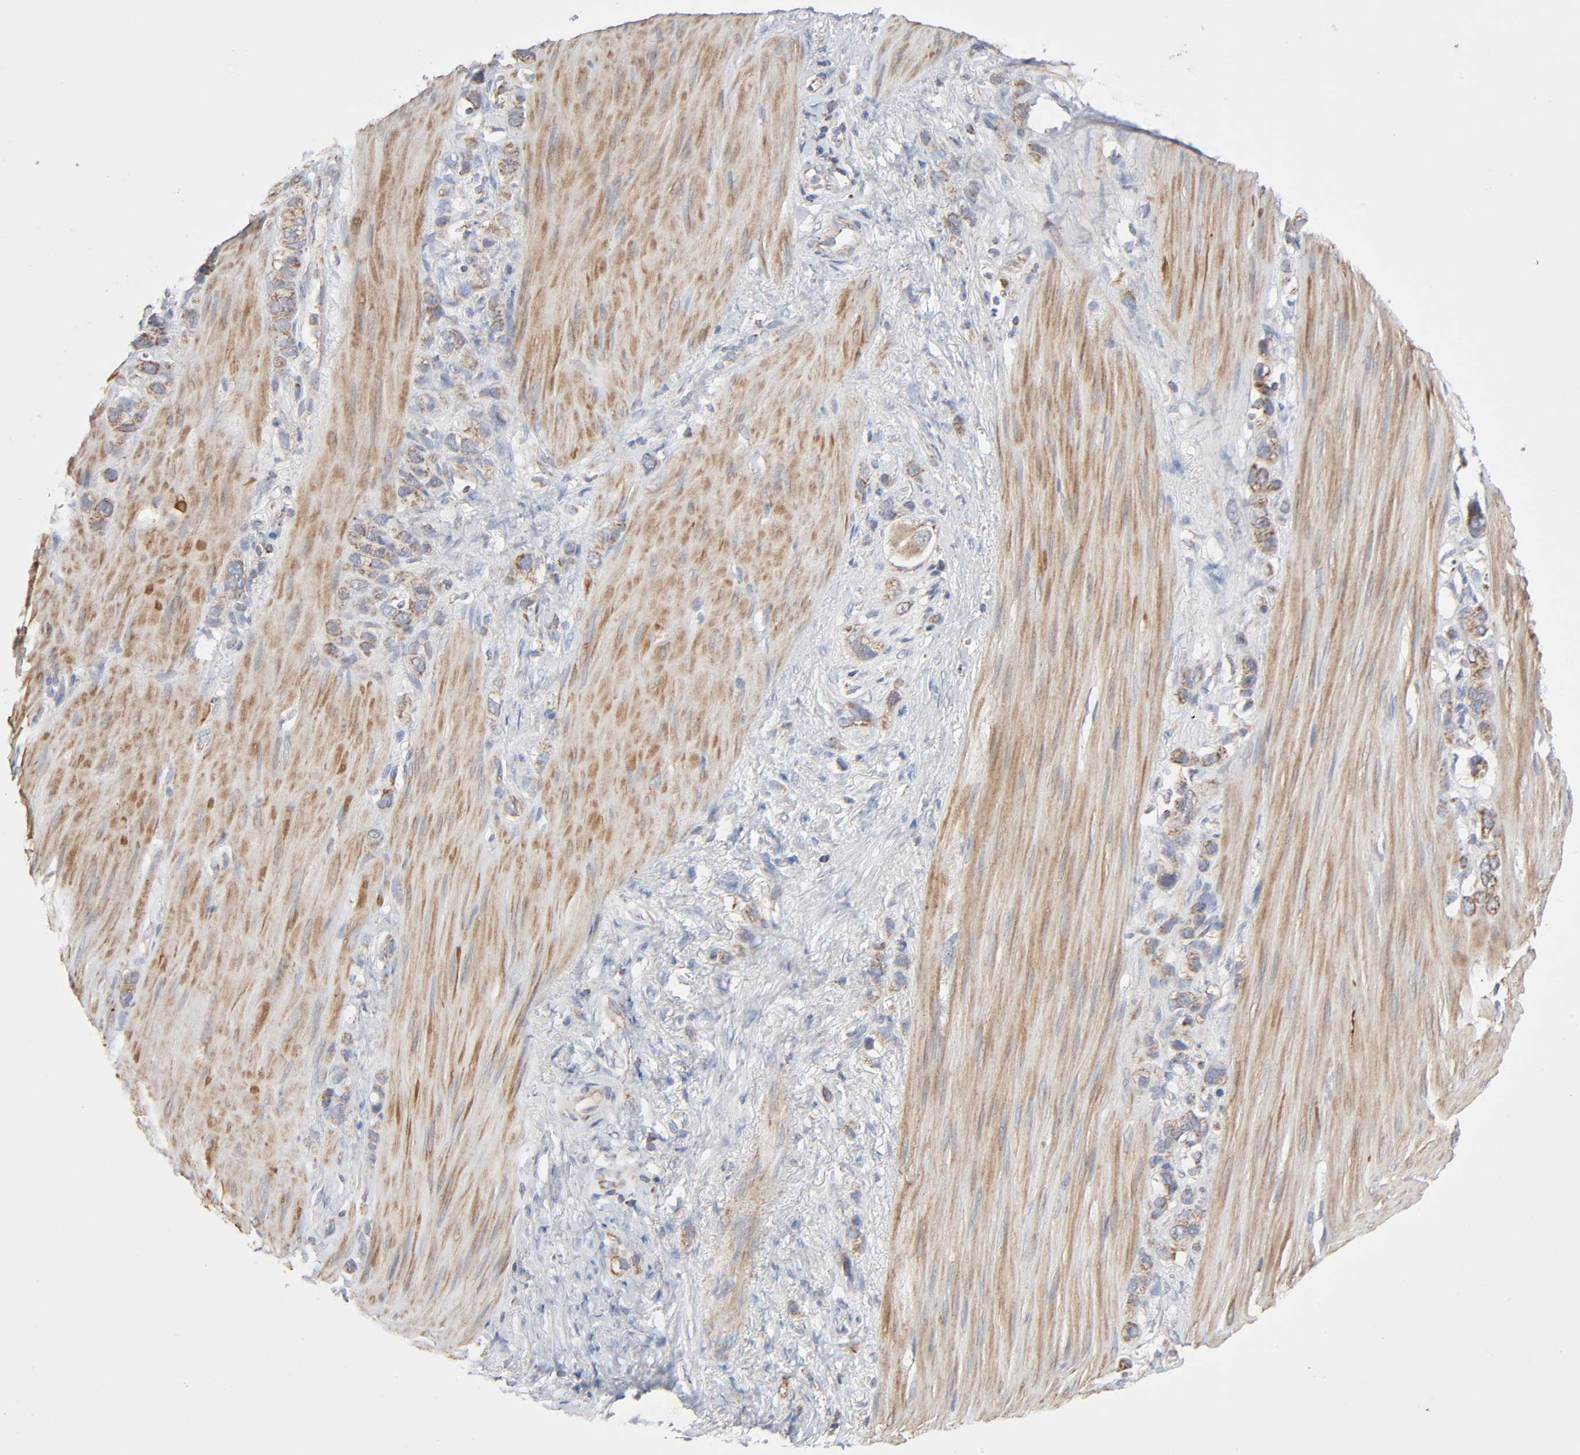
{"staining": {"intensity": "moderate", "quantity": ">75%", "location": "cytoplasmic/membranous"}, "tissue": "stomach cancer", "cell_type": "Tumor cells", "image_type": "cancer", "snomed": [{"axis": "morphology", "description": "Normal tissue, NOS"}, {"axis": "morphology", "description": "Adenocarcinoma, NOS"}, {"axis": "morphology", "description": "Adenocarcinoma, High grade"}, {"axis": "topography", "description": "Stomach, upper"}, {"axis": "topography", "description": "Stomach"}], "caption": "The immunohistochemical stain highlights moderate cytoplasmic/membranous staining in tumor cells of adenocarcinoma (stomach) tissue.", "gene": "SYT16", "patient": {"sex": "female", "age": 65}}